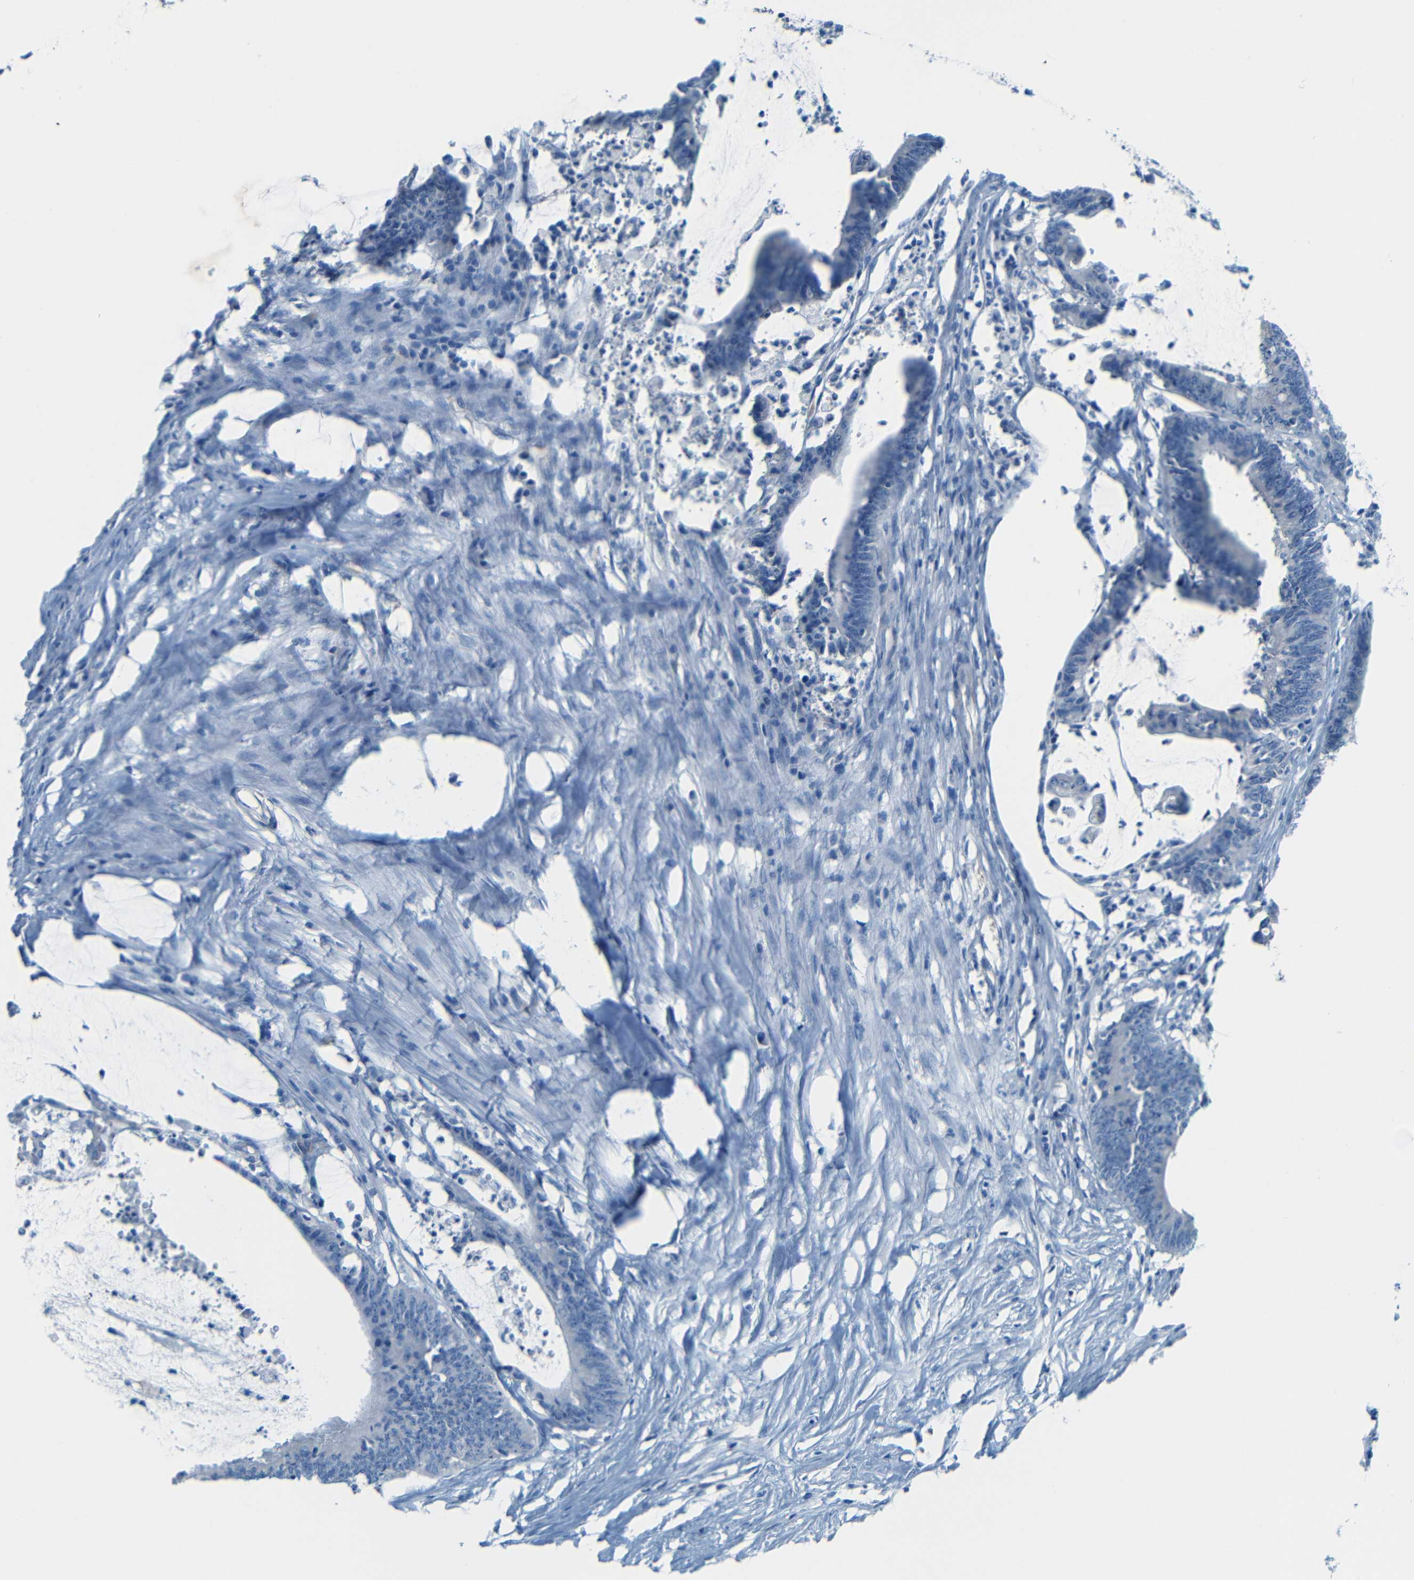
{"staining": {"intensity": "negative", "quantity": "none", "location": "none"}, "tissue": "colorectal cancer", "cell_type": "Tumor cells", "image_type": "cancer", "snomed": [{"axis": "morphology", "description": "Adenocarcinoma, NOS"}, {"axis": "topography", "description": "Rectum"}], "caption": "Immunohistochemistry histopathology image of neoplastic tissue: colorectal cancer (adenocarcinoma) stained with DAB (3,3'-diaminobenzidine) displays no significant protein staining in tumor cells.", "gene": "MAP2", "patient": {"sex": "female", "age": 66}}